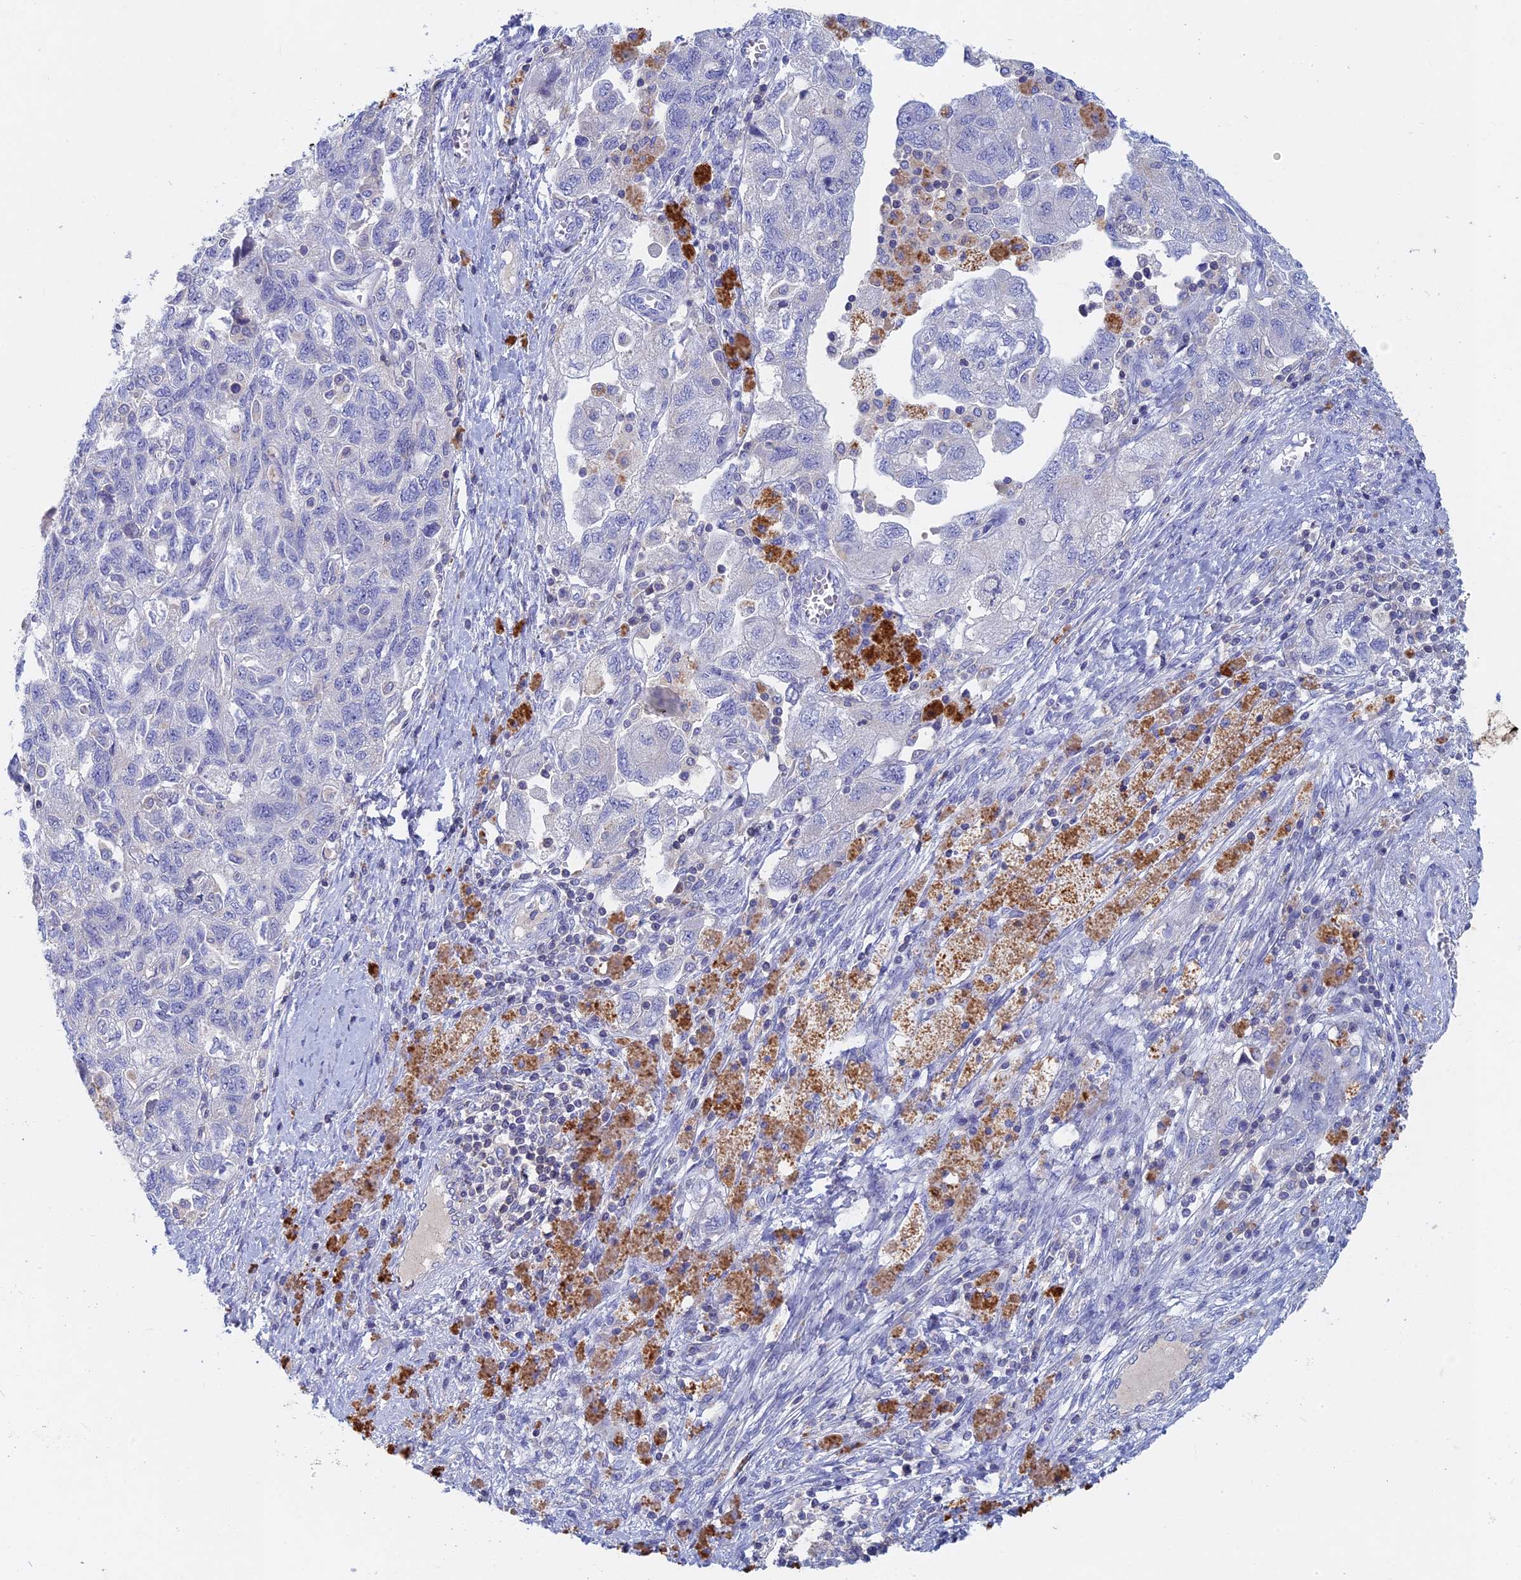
{"staining": {"intensity": "negative", "quantity": "none", "location": "none"}, "tissue": "ovarian cancer", "cell_type": "Tumor cells", "image_type": "cancer", "snomed": [{"axis": "morphology", "description": "Carcinoma, NOS"}, {"axis": "morphology", "description": "Cystadenocarcinoma, serous, NOS"}, {"axis": "topography", "description": "Ovary"}], "caption": "An immunohistochemistry photomicrograph of ovarian cancer (carcinoma) is shown. There is no staining in tumor cells of ovarian cancer (carcinoma).", "gene": "ACP7", "patient": {"sex": "female", "age": 69}}